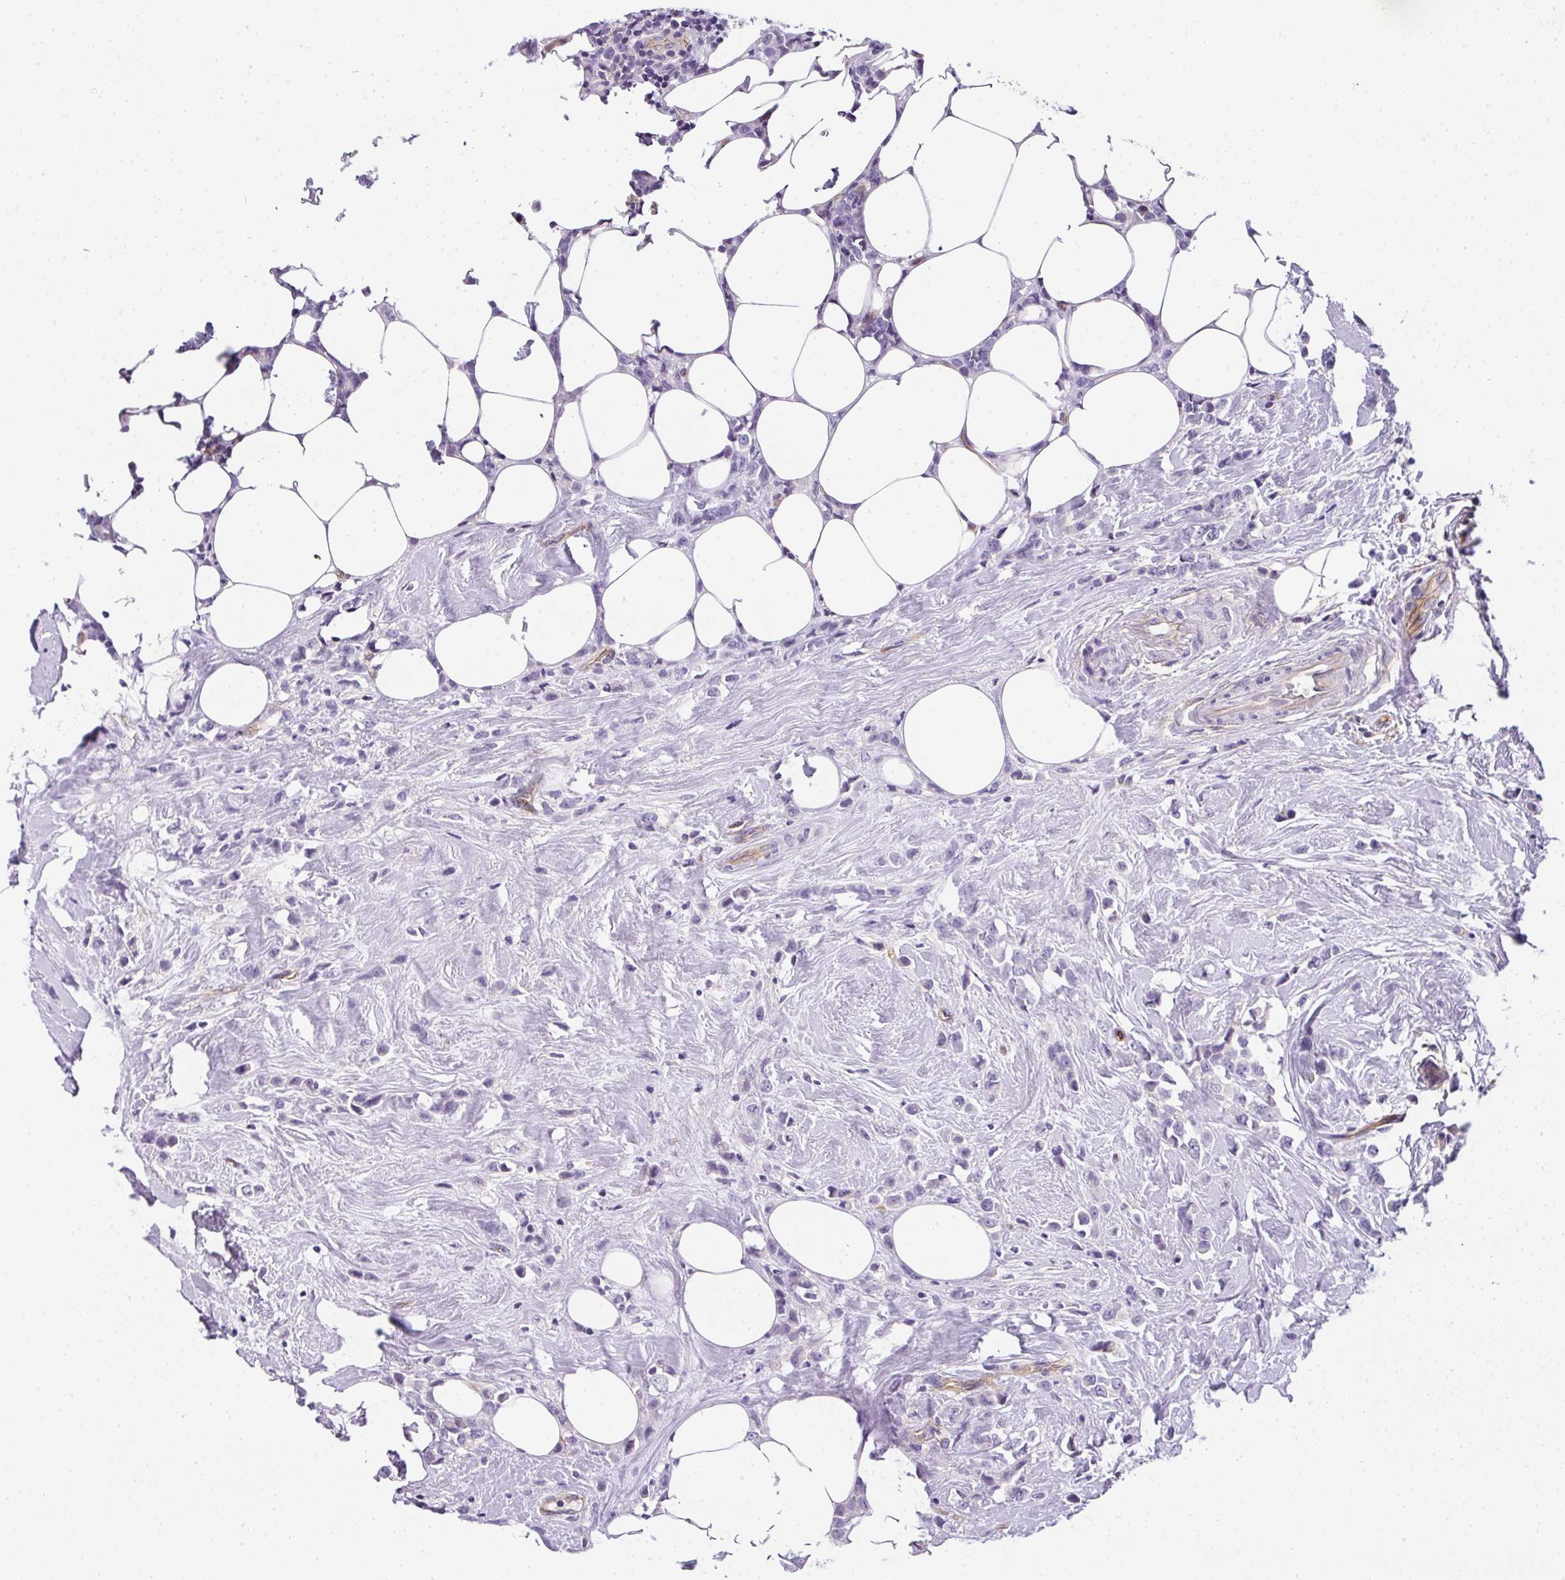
{"staining": {"intensity": "negative", "quantity": "none", "location": "none"}, "tissue": "breast cancer", "cell_type": "Tumor cells", "image_type": "cancer", "snomed": [{"axis": "morphology", "description": "Duct carcinoma"}, {"axis": "topography", "description": "Breast"}], "caption": "The histopathology image shows no significant expression in tumor cells of breast cancer.", "gene": "OR11H4", "patient": {"sex": "female", "age": 80}}